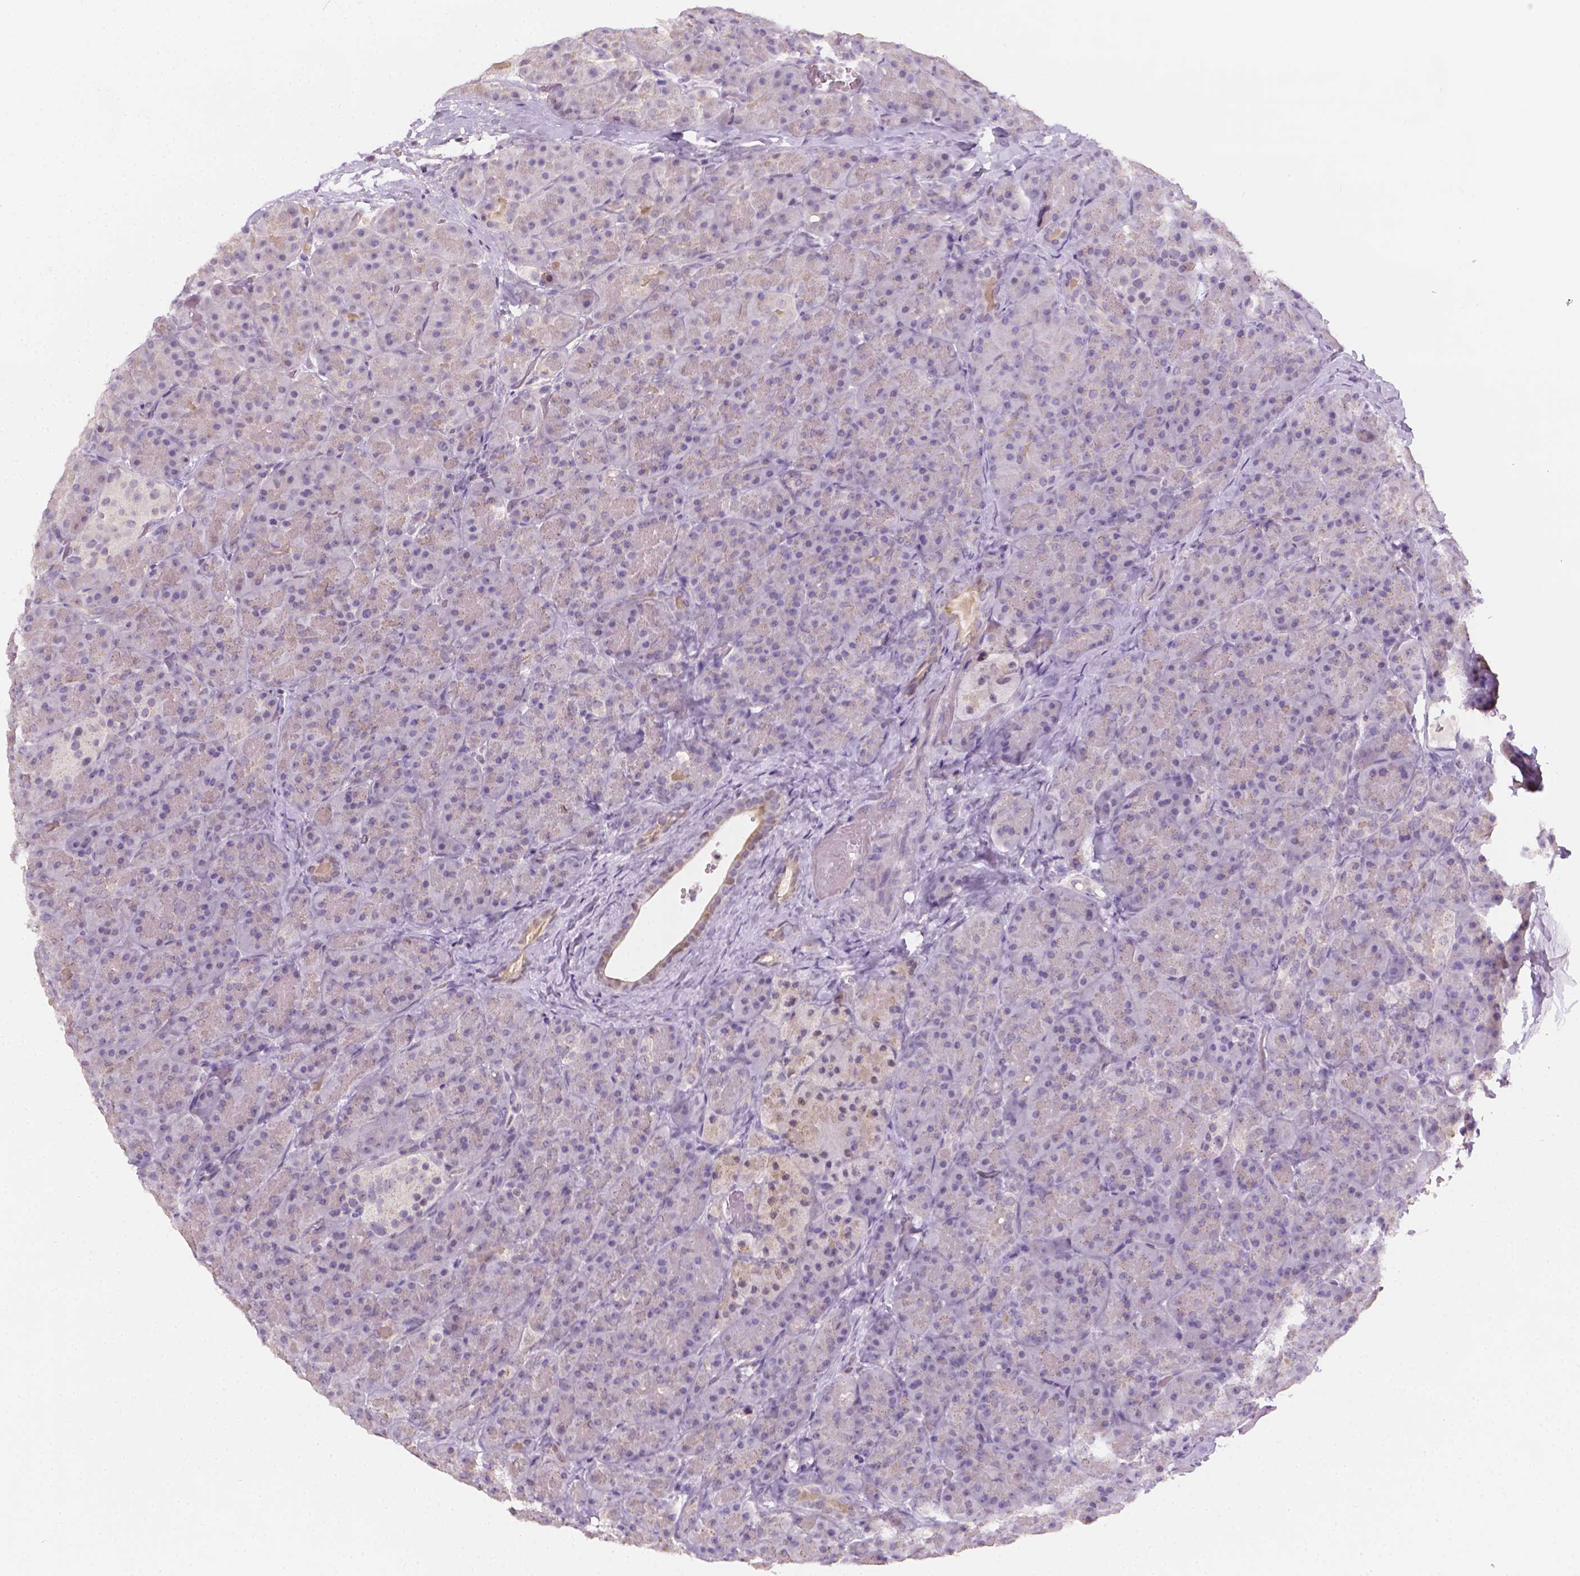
{"staining": {"intensity": "weak", "quantity": "<25%", "location": "cytoplasmic/membranous"}, "tissue": "pancreas", "cell_type": "Exocrine glandular cells", "image_type": "normal", "snomed": [{"axis": "morphology", "description": "Normal tissue, NOS"}, {"axis": "topography", "description": "Pancreas"}], "caption": "Immunohistochemical staining of benign human pancreas exhibits no significant staining in exocrine glandular cells.", "gene": "NCAN", "patient": {"sex": "male", "age": 57}}